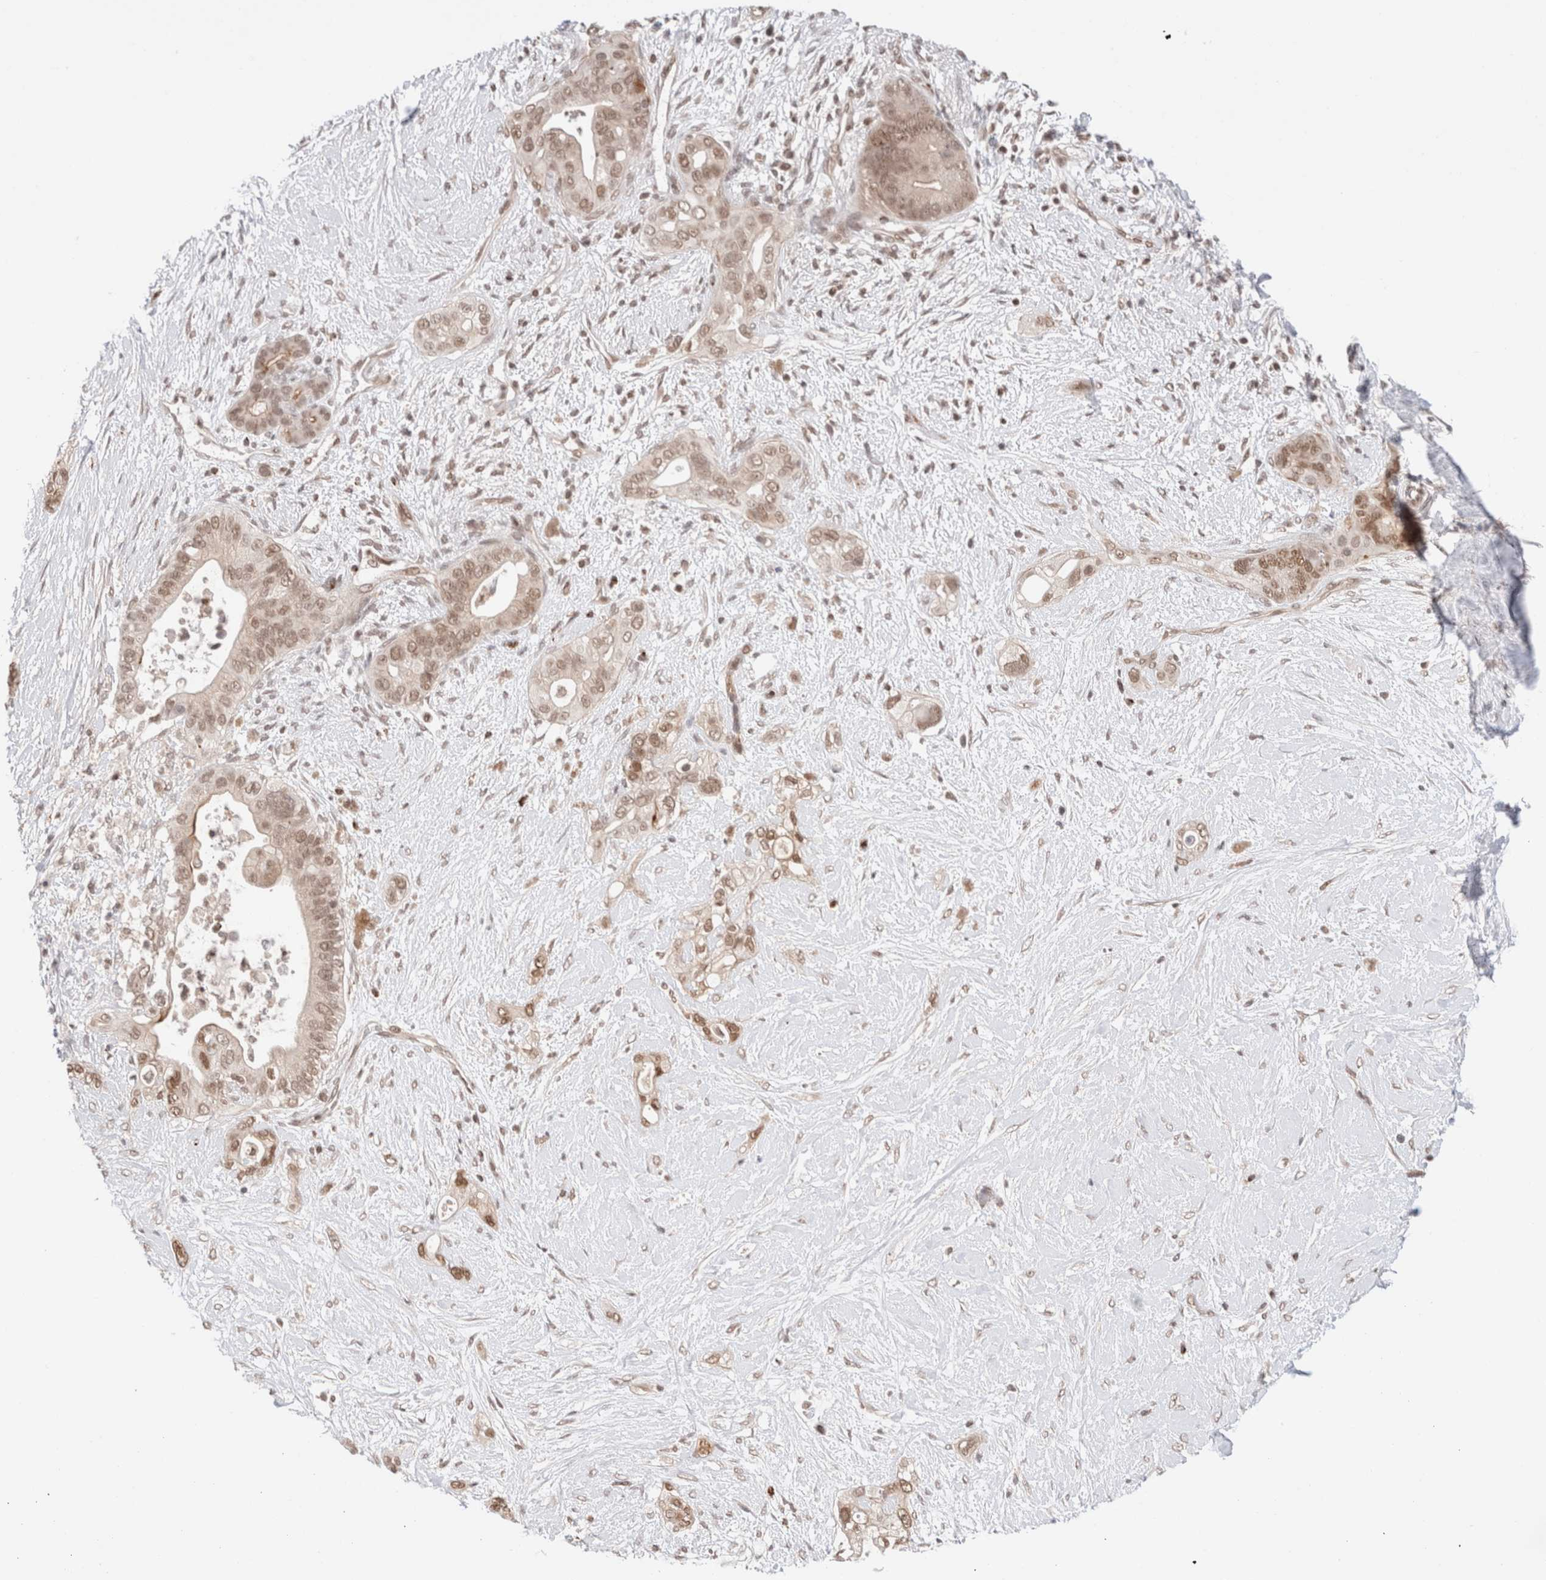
{"staining": {"intensity": "weak", "quantity": ">75%", "location": "nuclear"}, "tissue": "pancreatic cancer", "cell_type": "Tumor cells", "image_type": "cancer", "snomed": [{"axis": "morphology", "description": "Adenocarcinoma, NOS"}, {"axis": "topography", "description": "Pancreas"}], "caption": "Protein expression analysis of pancreatic cancer demonstrates weak nuclear staining in about >75% of tumor cells.", "gene": "GATAD2A", "patient": {"sex": "male", "age": 53}}